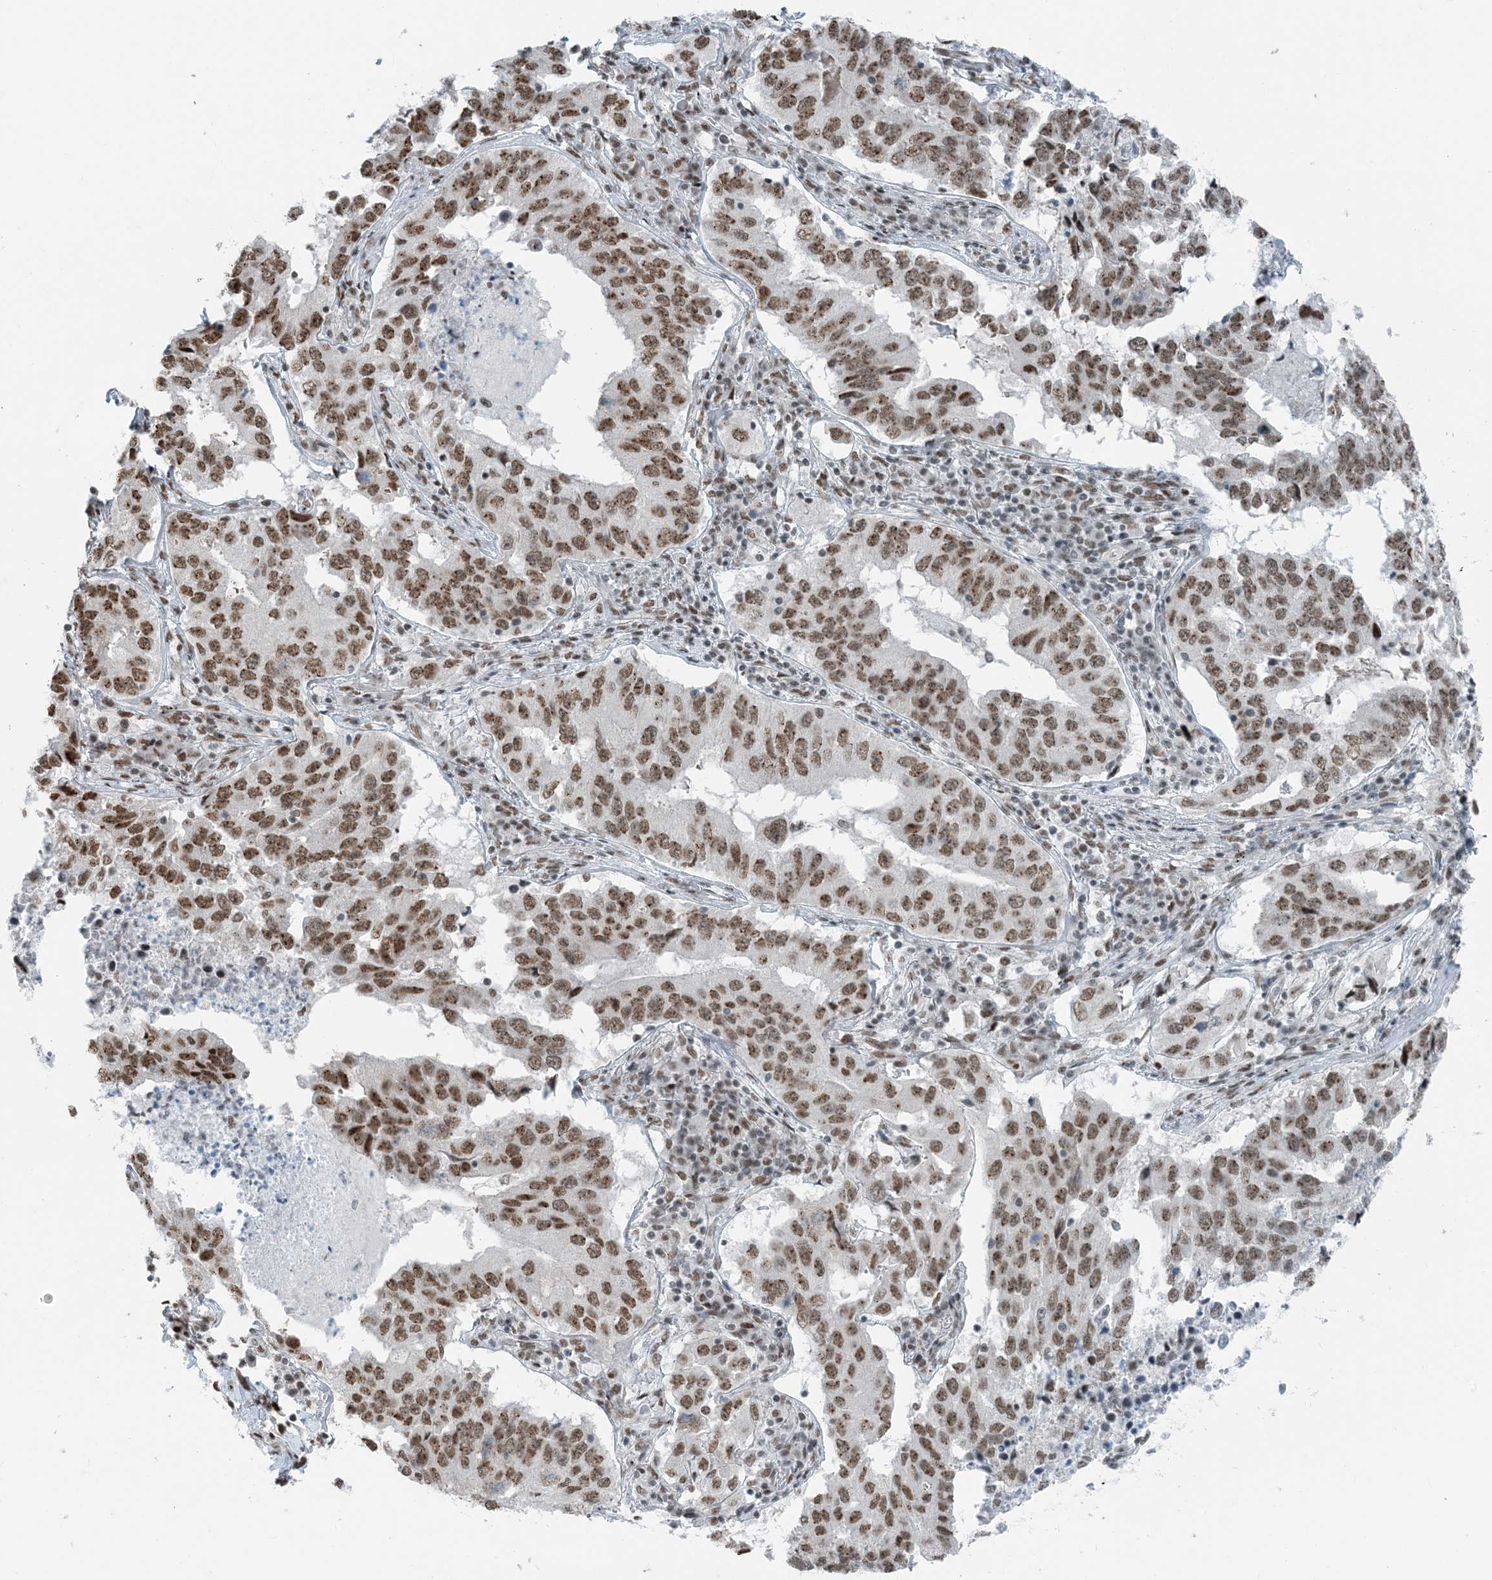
{"staining": {"intensity": "moderate", "quantity": ">75%", "location": "nuclear"}, "tissue": "lung cancer", "cell_type": "Tumor cells", "image_type": "cancer", "snomed": [{"axis": "morphology", "description": "Adenocarcinoma, NOS"}, {"axis": "topography", "description": "Lung"}], "caption": "Immunohistochemistry of lung cancer (adenocarcinoma) exhibits medium levels of moderate nuclear staining in approximately >75% of tumor cells. The staining is performed using DAB (3,3'-diaminobenzidine) brown chromogen to label protein expression. The nuclei are counter-stained blue using hematoxylin.", "gene": "ZNF500", "patient": {"sex": "female", "age": 51}}